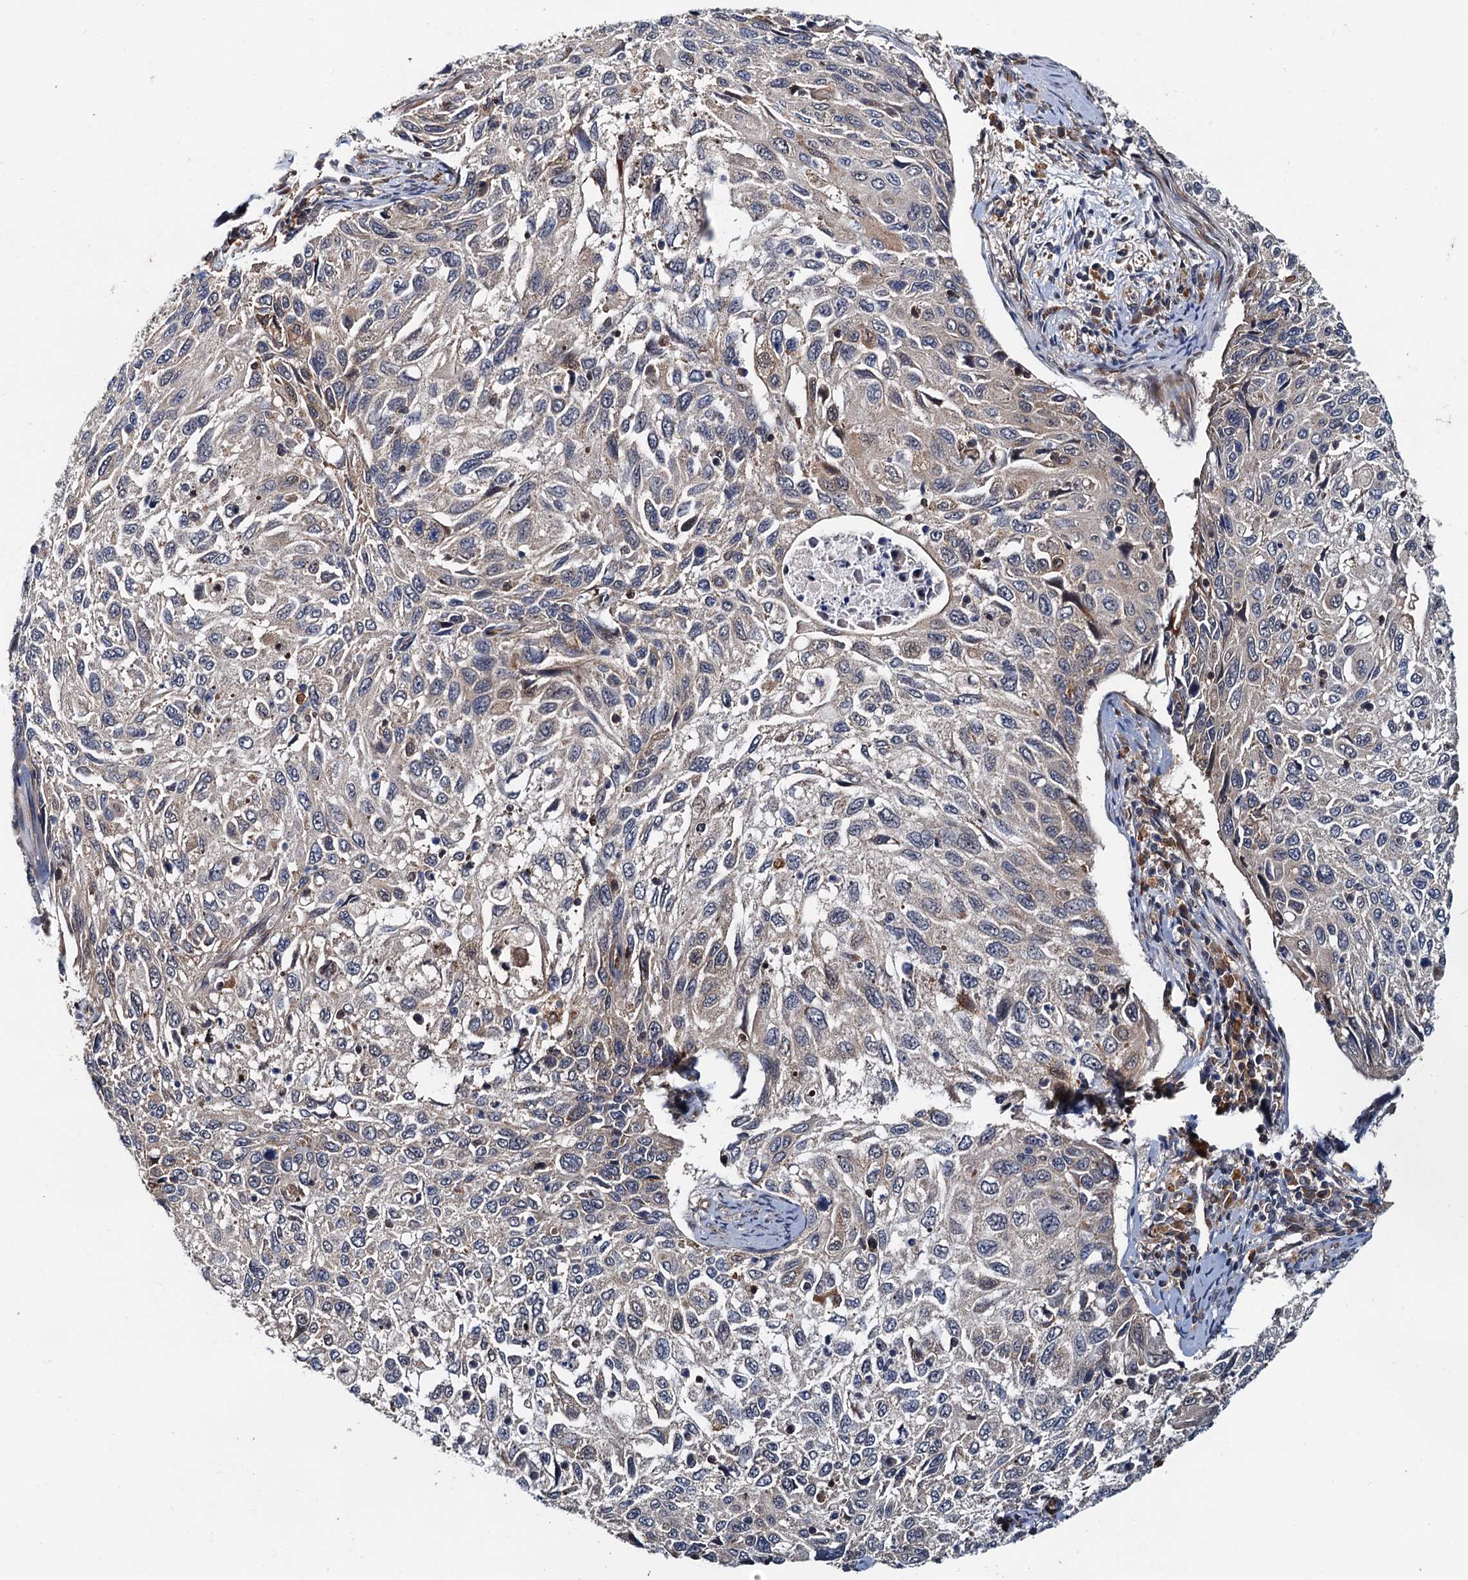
{"staining": {"intensity": "negative", "quantity": "none", "location": "none"}, "tissue": "cervical cancer", "cell_type": "Tumor cells", "image_type": "cancer", "snomed": [{"axis": "morphology", "description": "Squamous cell carcinoma, NOS"}, {"axis": "topography", "description": "Cervix"}], "caption": "High power microscopy histopathology image of an immunohistochemistry image of cervical cancer (squamous cell carcinoma), revealing no significant positivity in tumor cells.", "gene": "AAGAB", "patient": {"sex": "female", "age": 70}}